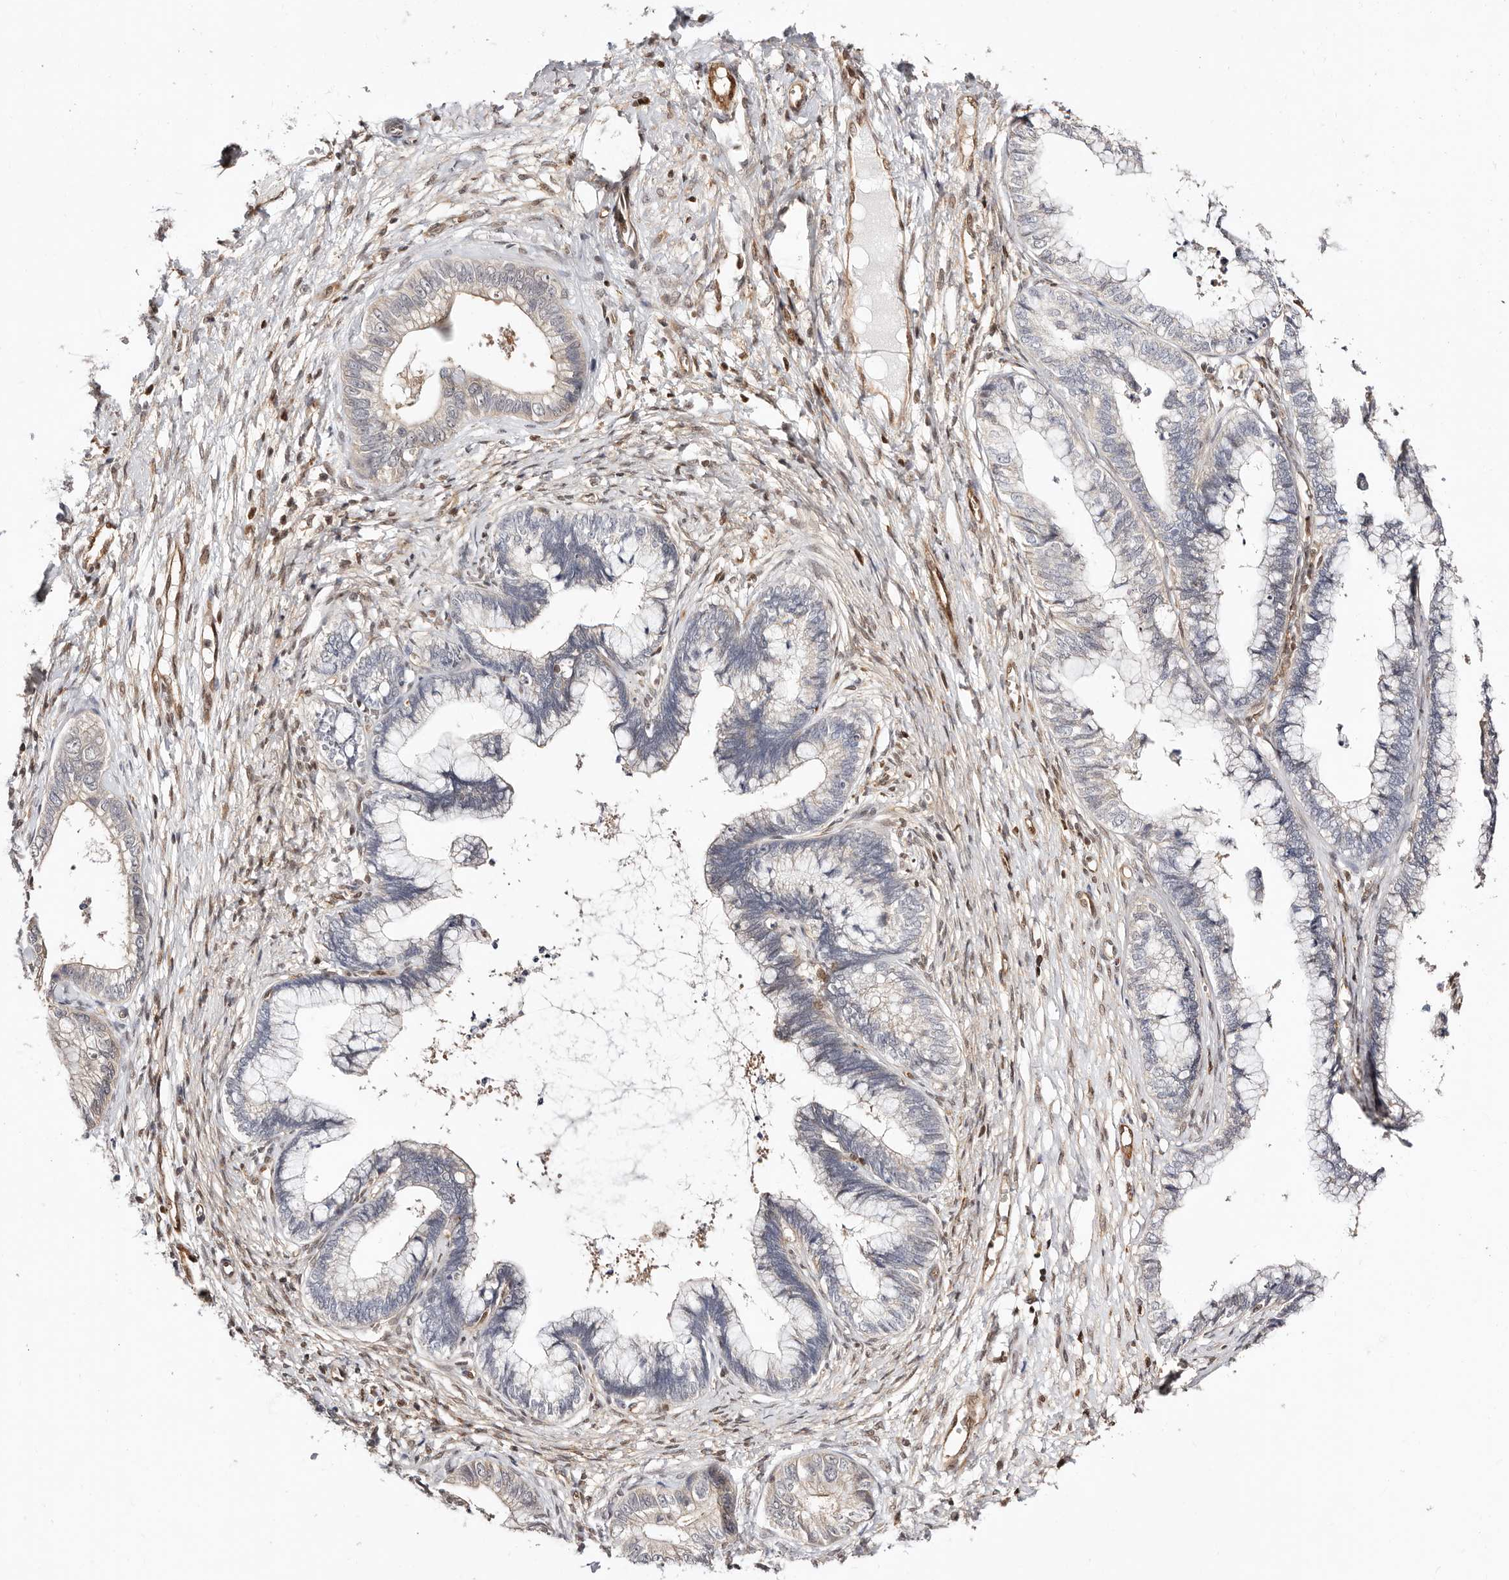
{"staining": {"intensity": "weak", "quantity": "<25%", "location": "cytoplasmic/membranous"}, "tissue": "cervical cancer", "cell_type": "Tumor cells", "image_type": "cancer", "snomed": [{"axis": "morphology", "description": "Adenocarcinoma, NOS"}, {"axis": "topography", "description": "Cervix"}], "caption": "Tumor cells show no significant protein expression in cervical cancer (adenocarcinoma). The staining is performed using DAB brown chromogen with nuclei counter-stained in using hematoxylin.", "gene": "STAT5A", "patient": {"sex": "female", "age": 44}}